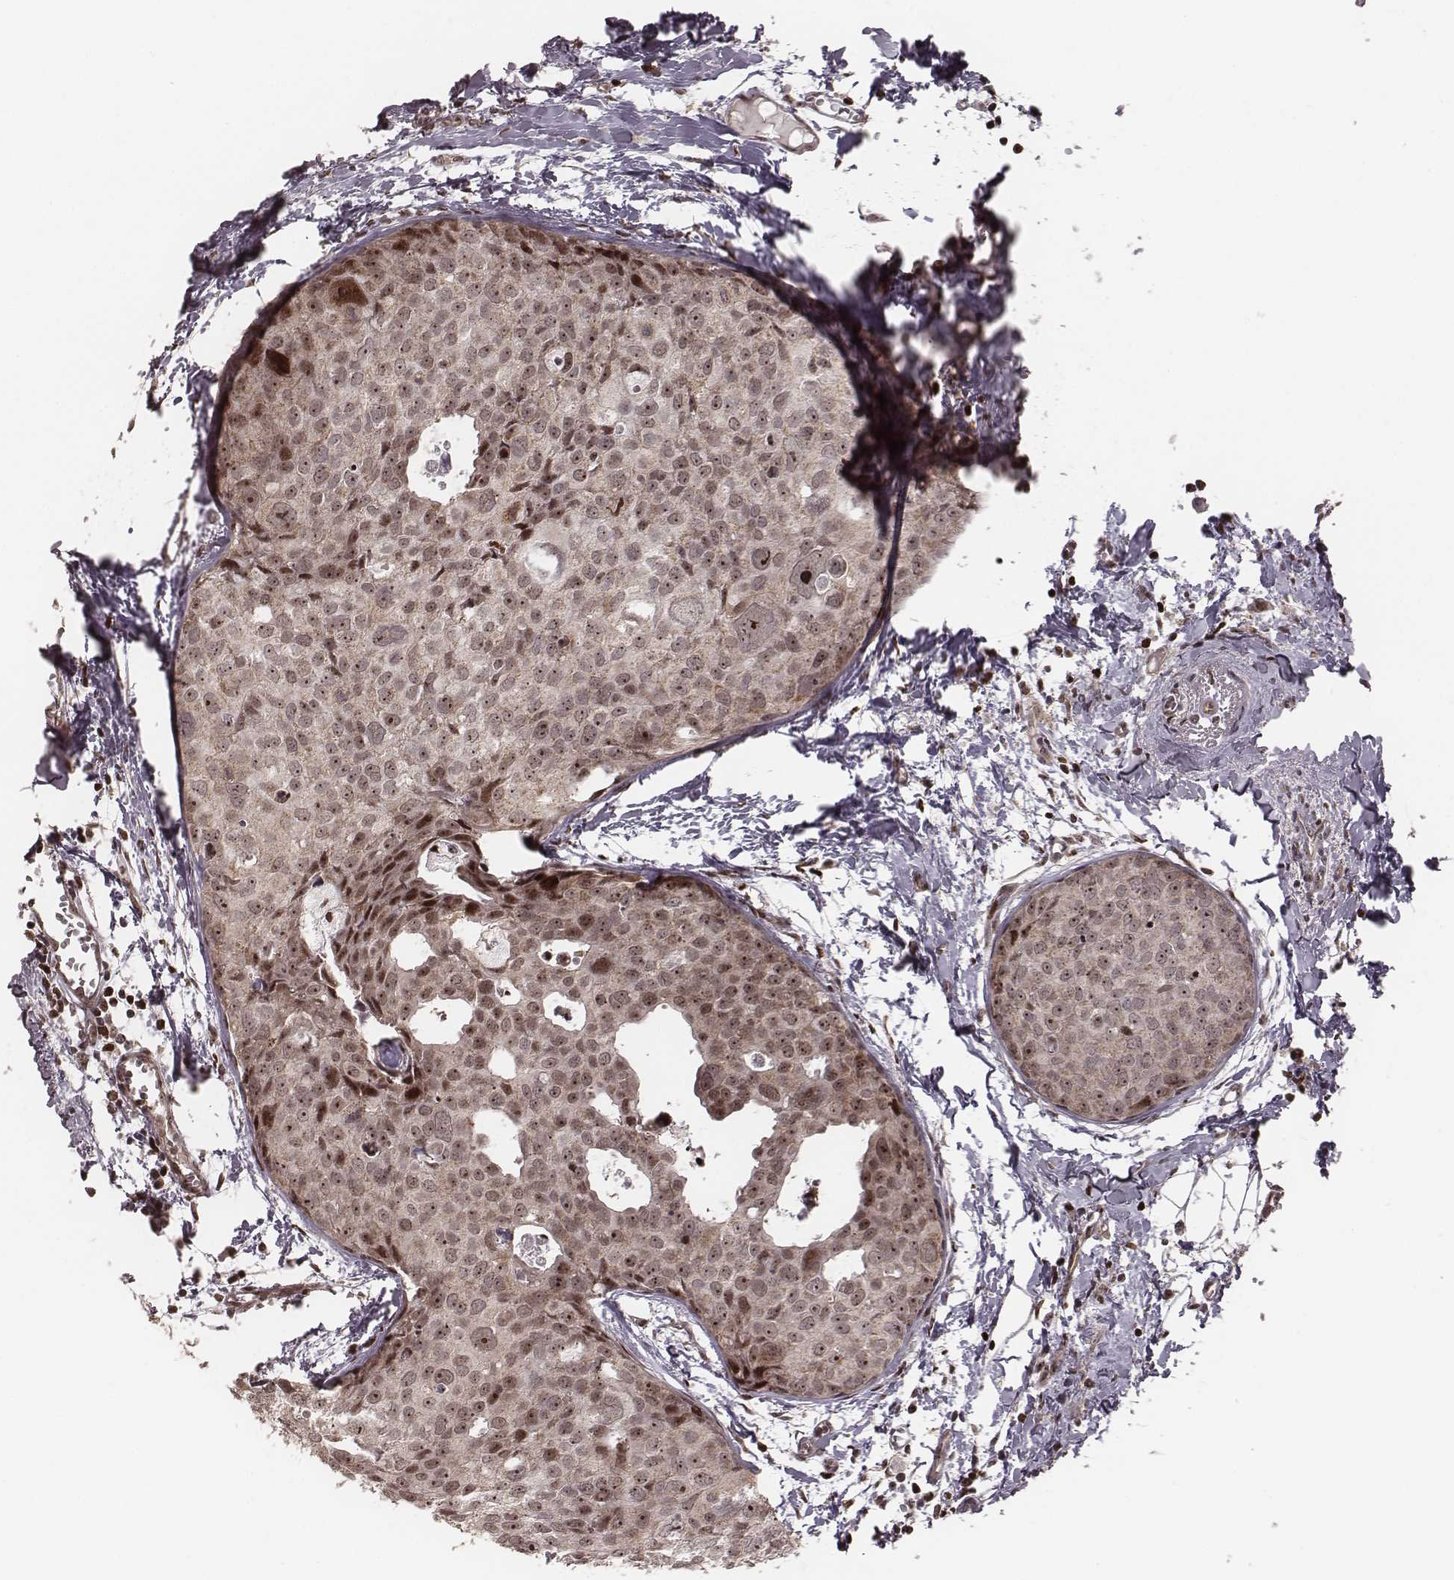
{"staining": {"intensity": "moderate", "quantity": ">75%", "location": "cytoplasmic/membranous,nuclear"}, "tissue": "breast cancer", "cell_type": "Tumor cells", "image_type": "cancer", "snomed": [{"axis": "morphology", "description": "Duct carcinoma"}, {"axis": "topography", "description": "Breast"}], "caption": "There is medium levels of moderate cytoplasmic/membranous and nuclear staining in tumor cells of breast cancer, as demonstrated by immunohistochemical staining (brown color).", "gene": "VRK3", "patient": {"sex": "female", "age": 38}}